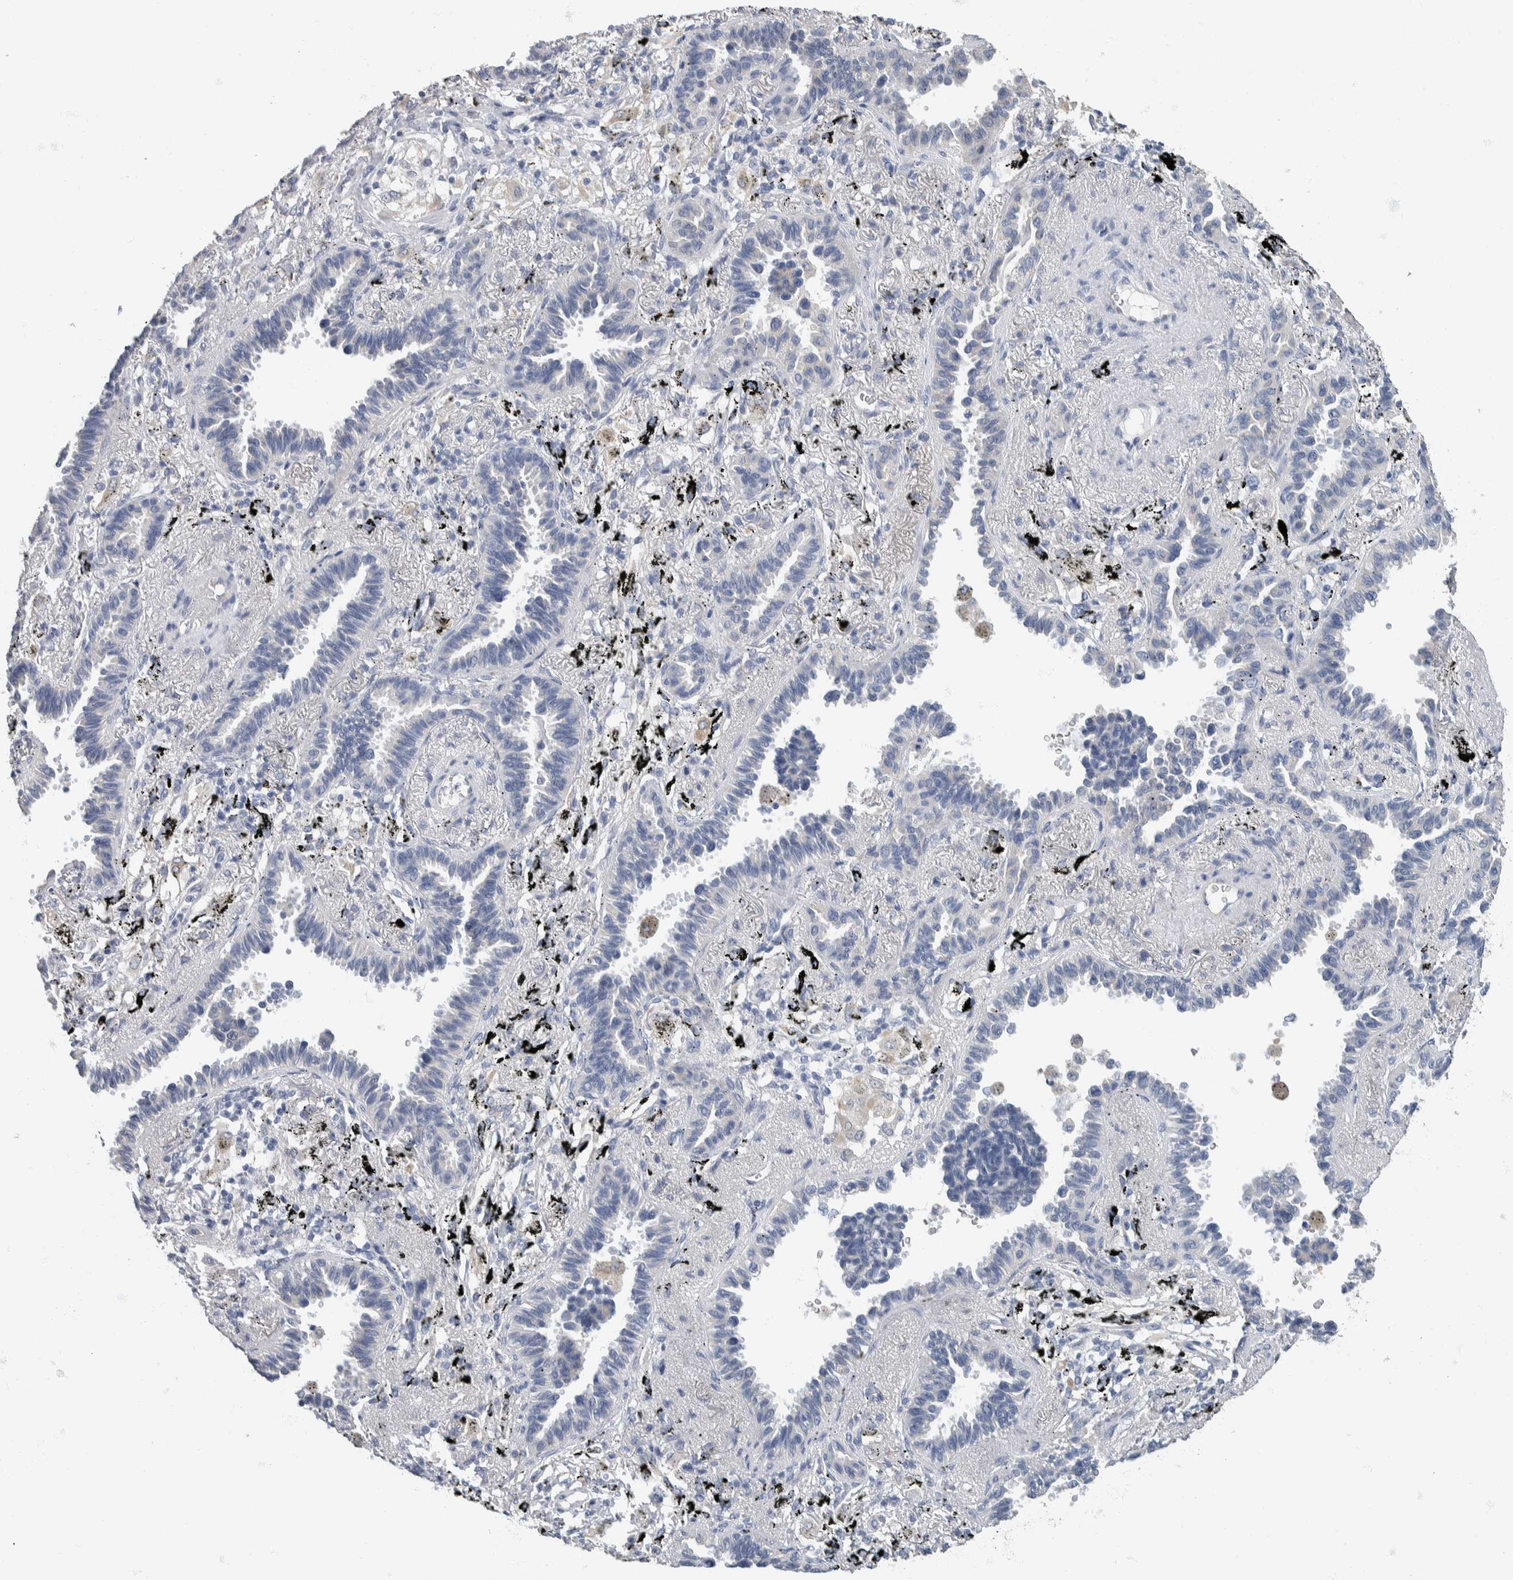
{"staining": {"intensity": "negative", "quantity": "none", "location": "none"}, "tissue": "lung cancer", "cell_type": "Tumor cells", "image_type": "cancer", "snomed": [{"axis": "morphology", "description": "Adenocarcinoma, NOS"}, {"axis": "topography", "description": "Lung"}], "caption": "Lung cancer (adenocarcinoma) was stained to show a protein in brown. There is no significant expression in tumor cells.", "gene": "NEFM", "patient": {"sex": "male", "age": 59}}